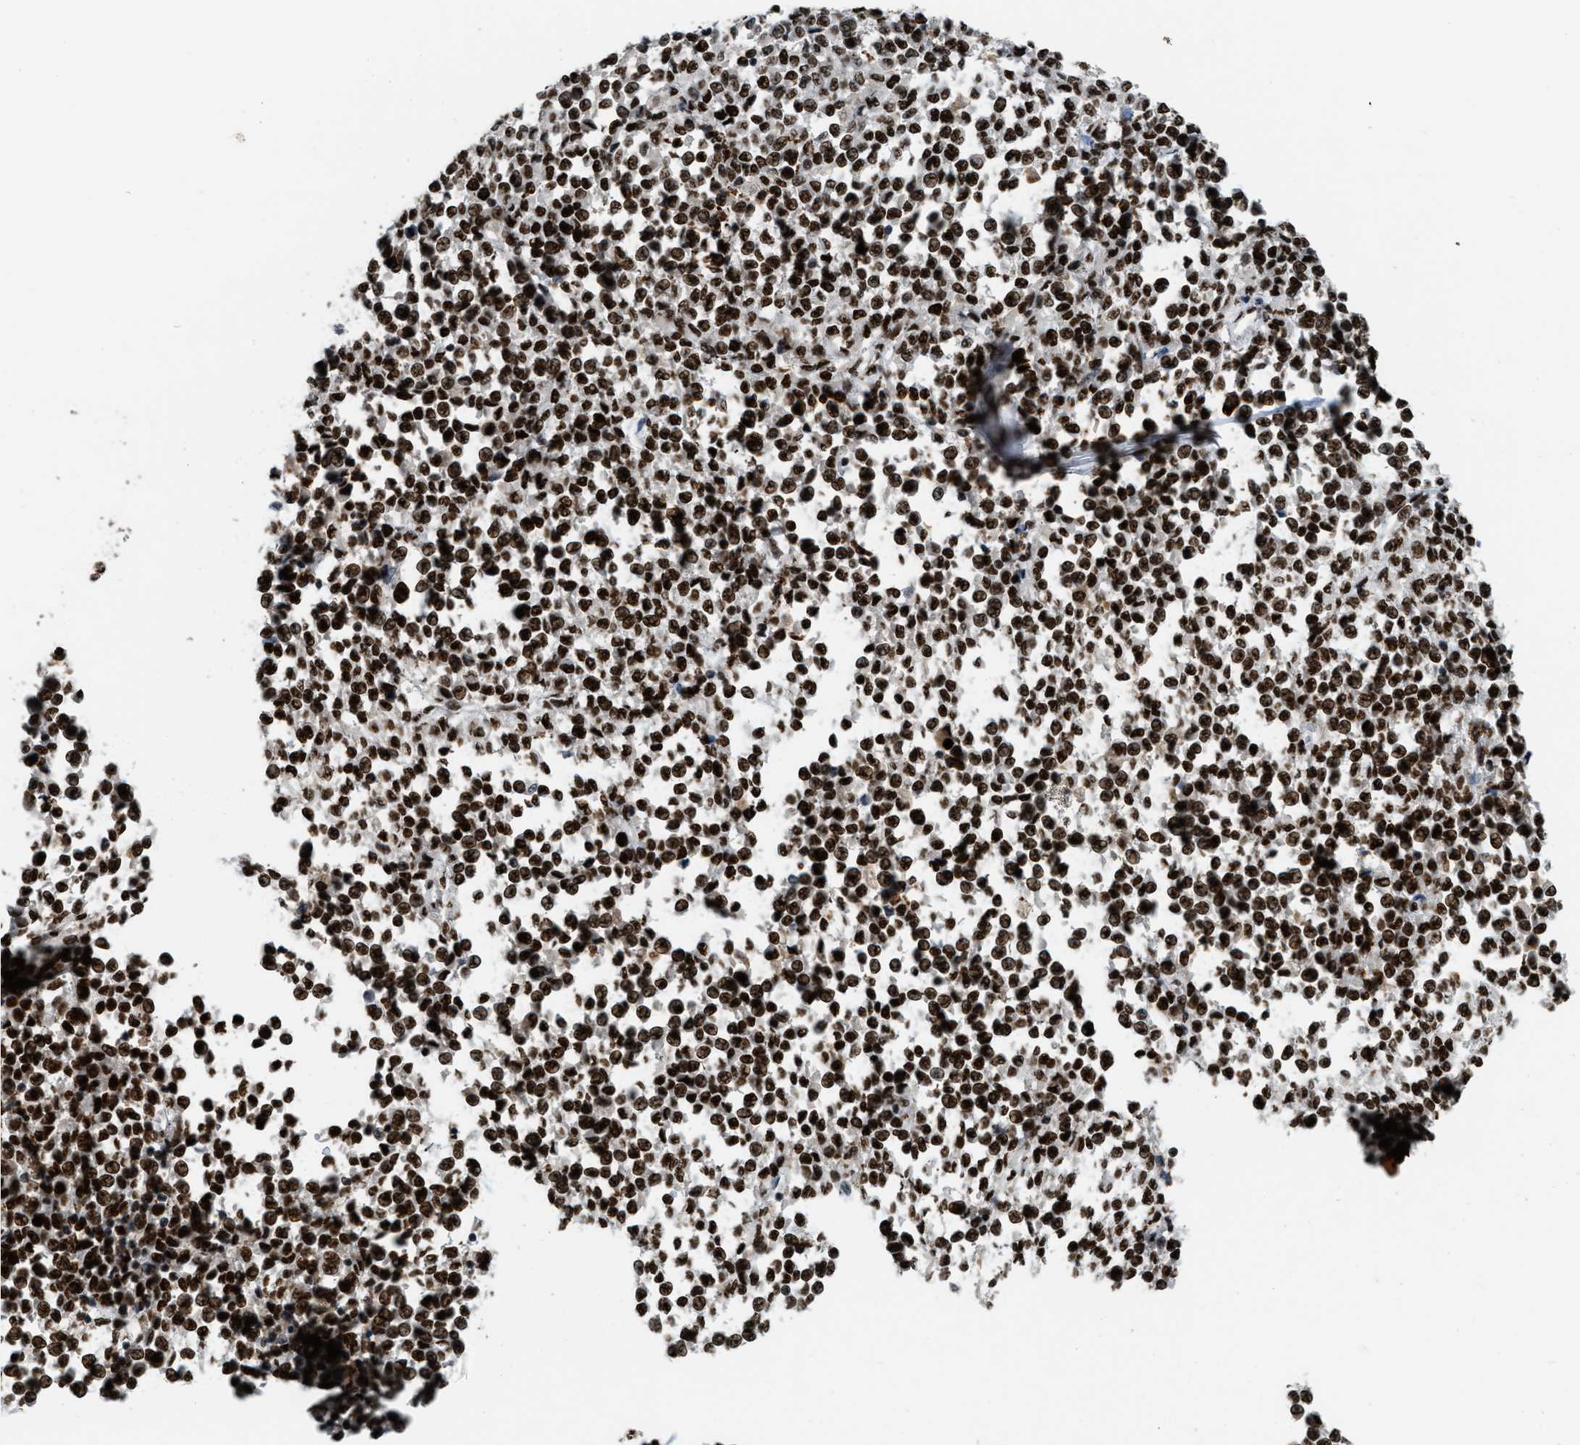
{"staining": {"intensity": "strong", "quantity": ">75%", "location": "nuclear"}, "tissue": "melanoma", "cell_type": "Tumor cells", "image_type": "cancer", "snomed": [{"axis": "morphology", "description": "Malignant melanoma, Metastatic site"}, {"axis": "topography", "description": "Pancreas"}], "caption": "This image demonstrates IHC staining of melanoma, with high strong nuclear positivity in approximately >75% of tumor cells.", "gene": "NUMA1", "patient": {"sex": "female", "age": 30}}